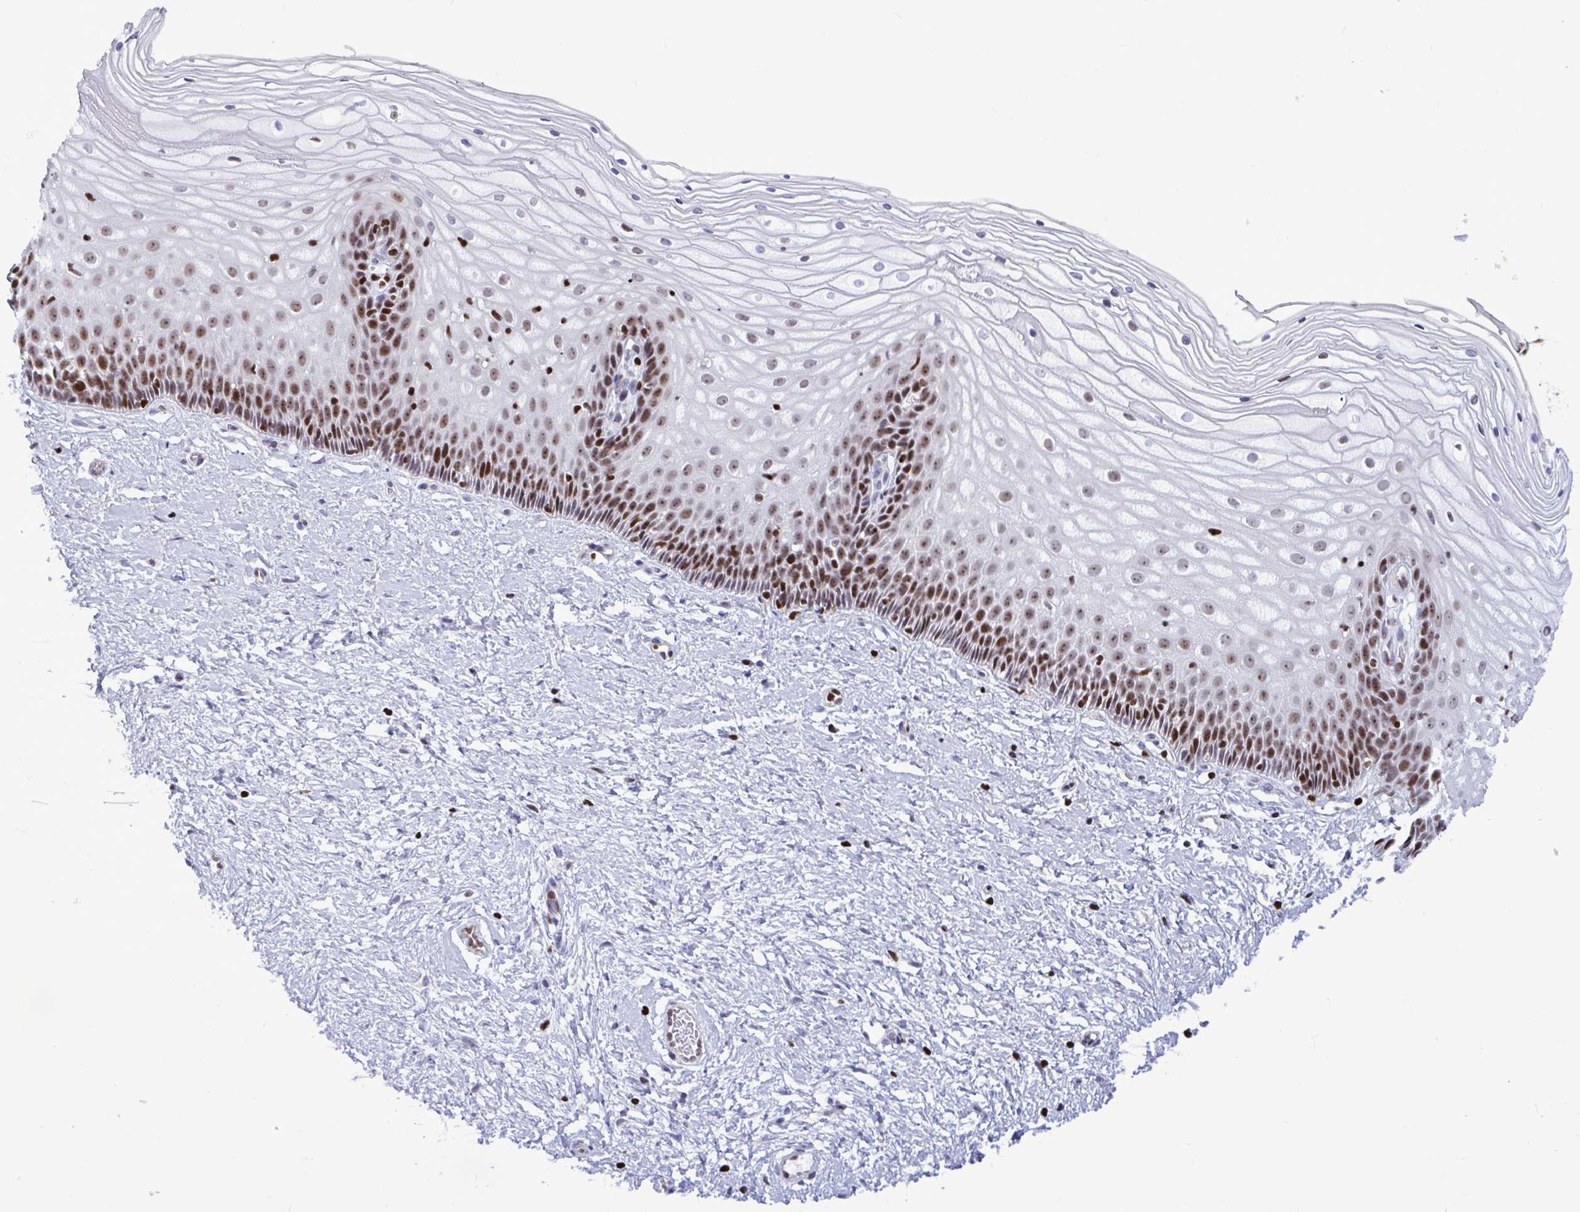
{"staining": {"intensity": "weak", "quantity": "<25%", "location": "nuclear"}, "tissue": "cervix", "cell_type": "Glandular cells", "image_type": "normal", "snomed": [{"axis": "morphology", "description": "Normal tissue, NOS"}, {"axis": "topography", "description": "Cervix"}], "caption": "The micrograph demonstrates no staining of glandular cells in benign cervix.", "gene": "HMGB2", "patient": {"sex": "female", "age": 36}}